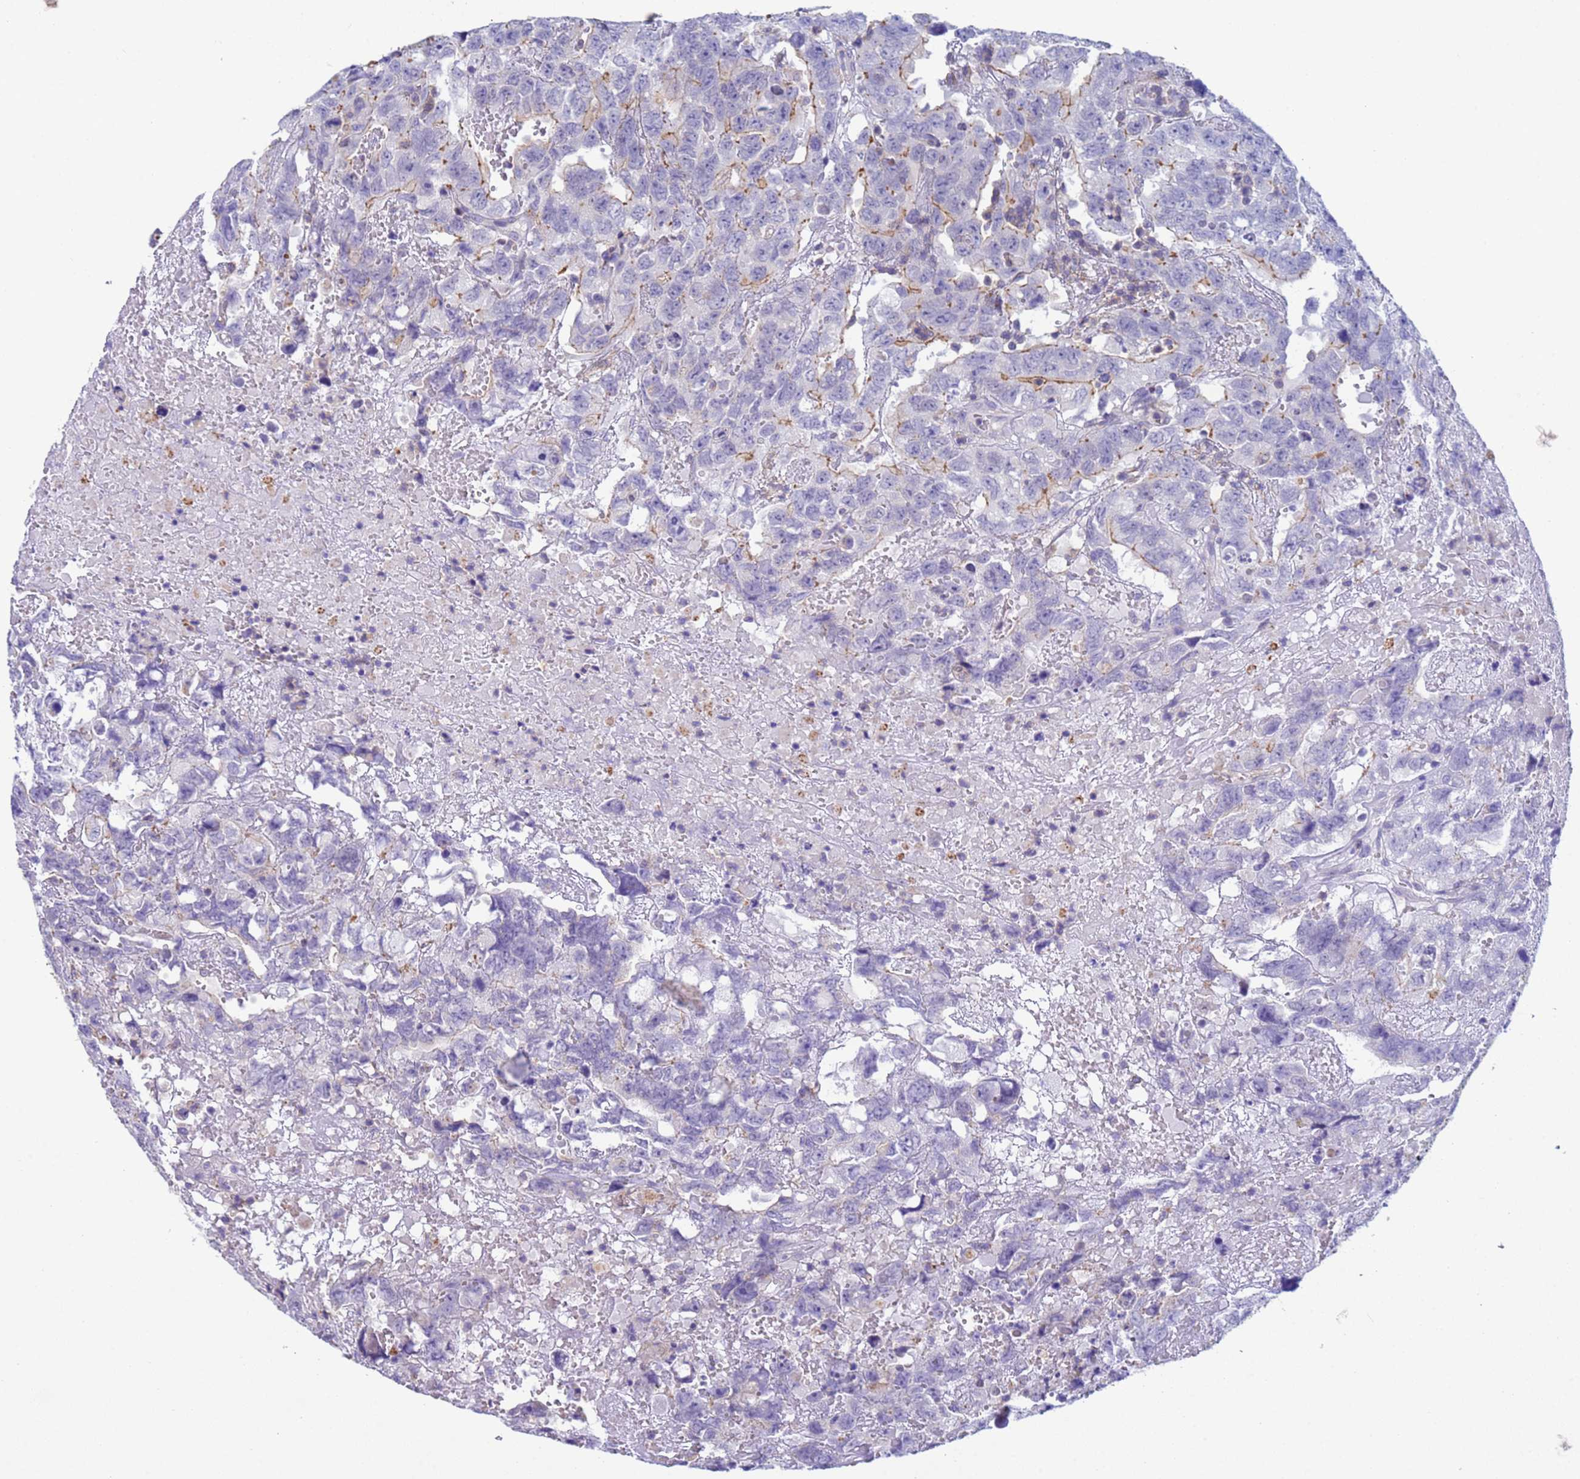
{"staining": {"intensity": "moderate", "quantity": "<25%", "location": "cytoplasmic/membranous"}, "tissue": "testis cancer", "cell_type": "Tumor cells", "image_type": "cancer", "snomed": [{"axis": "morphology", "description": "Carcinoma, Embryonal, NOS"}, {"axis": "topography", "description": "Testis"}], "caption": "Human testis cancer stained for a protein (brown) displays moderate cytoplasmic/membranous positive positivity in about <25% of tumor cells.", "gene": "KLHL13", "patient": {"sex": "male", "age": 45}}